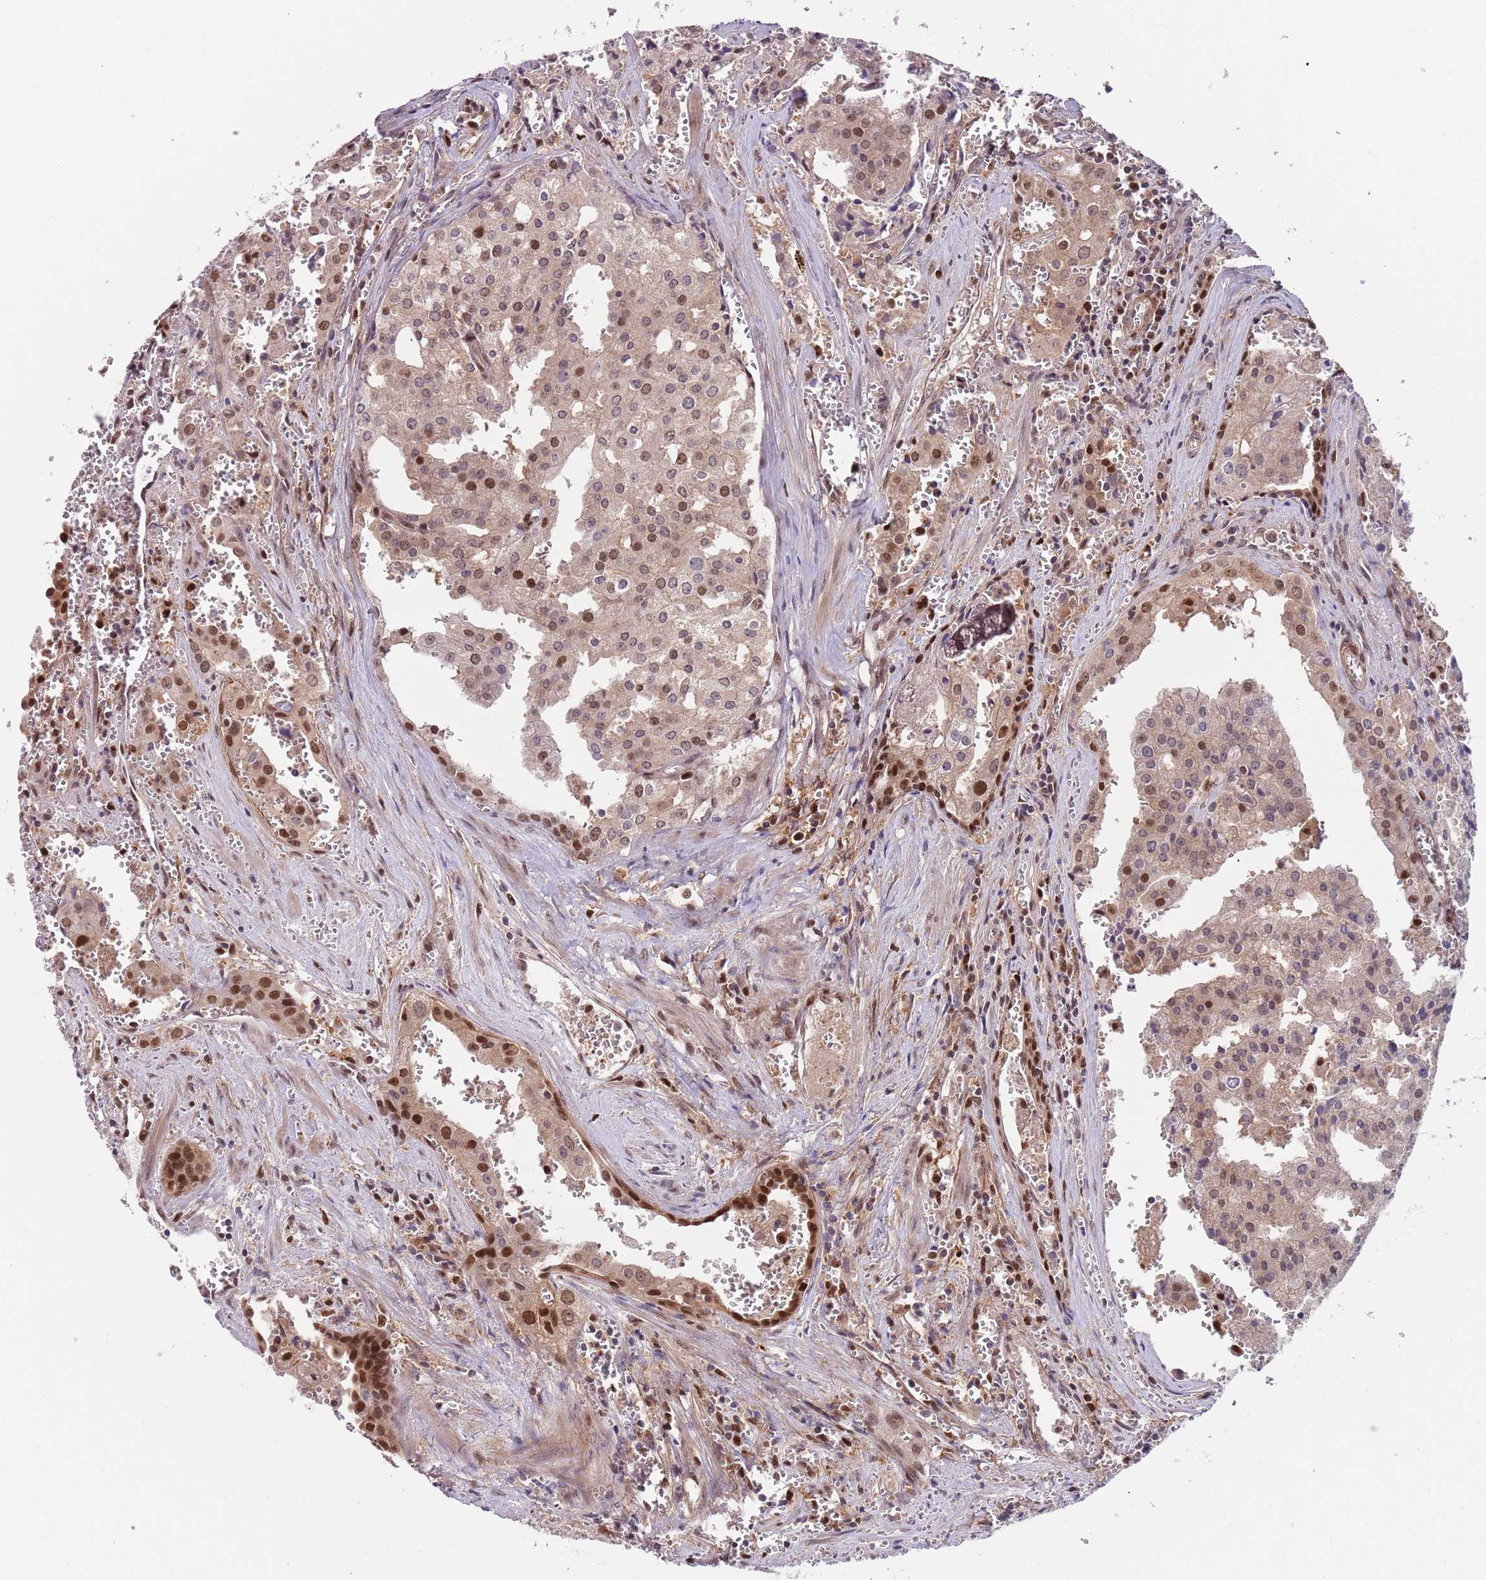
{"staining": {"intensity": "moderate", "quantity": "25%-75%", "location": "nuclear"}, "tissue": "prostate cancer", "cell_type": "Tumor cells", "image_type": "cancer", "snomed": [{"axis": "morphology", "description": "Adenocarcinoma, High grade"}, {"axis": "topography", "description": "Prostate"}], "caption": "IHC (DAB (3,3'-diaminobenzidine)) staining of high-grade adenocarcinoma (prostate) shows moderate nuclear protein expression in approximately 25%-75% of tumor cells.", "gene": "RMND5B", "patient": {"sex": "male", "age": 68}}